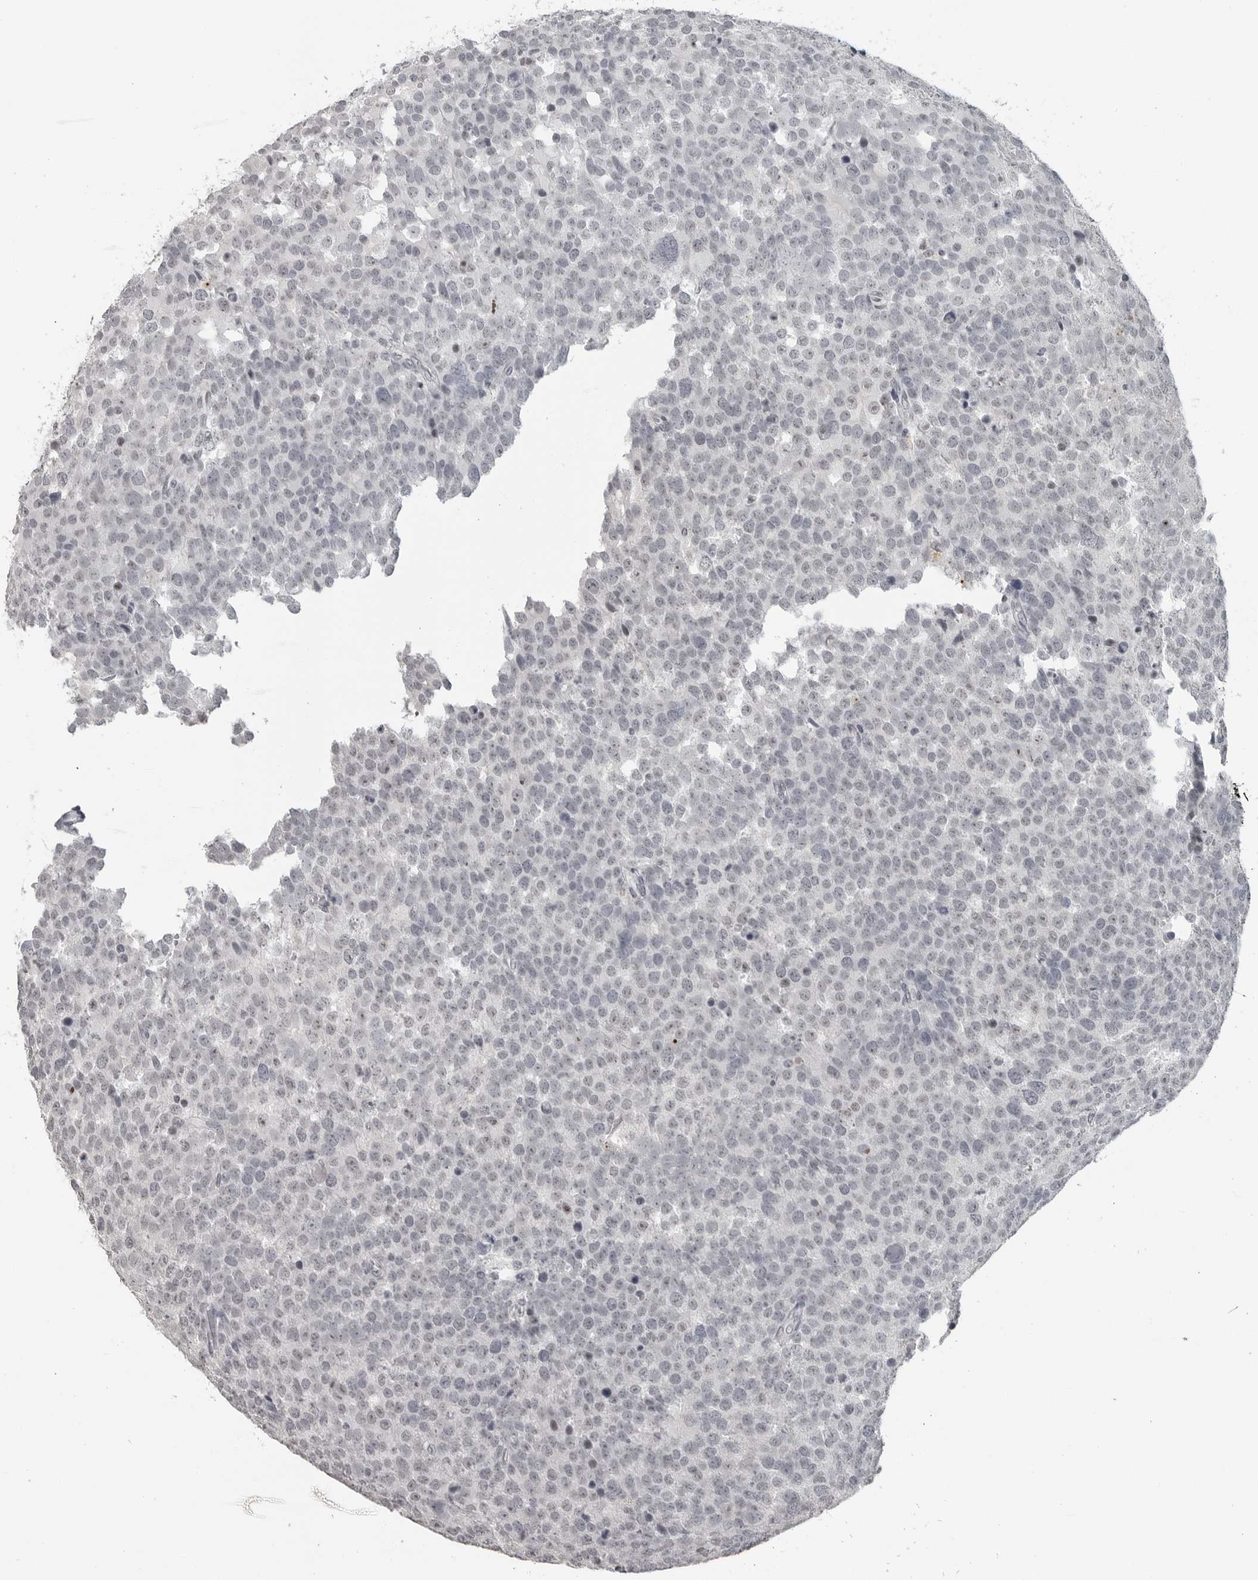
{"staining": {"intensity": "negative", "quantity": "none", "location": "none"}, "tissue": "testis cancer", "cell_type": "Tumor cells", "image_type": "cancer", "snomed": [{"axis": "morphology", "description": "Seminoma, NOS"}, {"axis": "topography", "description": "Testis"}], "caption": "Testis seminoma stained for a protein using immunohistochemistry reveals no staining tumor cells.", "gene": "DDX54", "patient": {"sex": "male", "age": 71}}